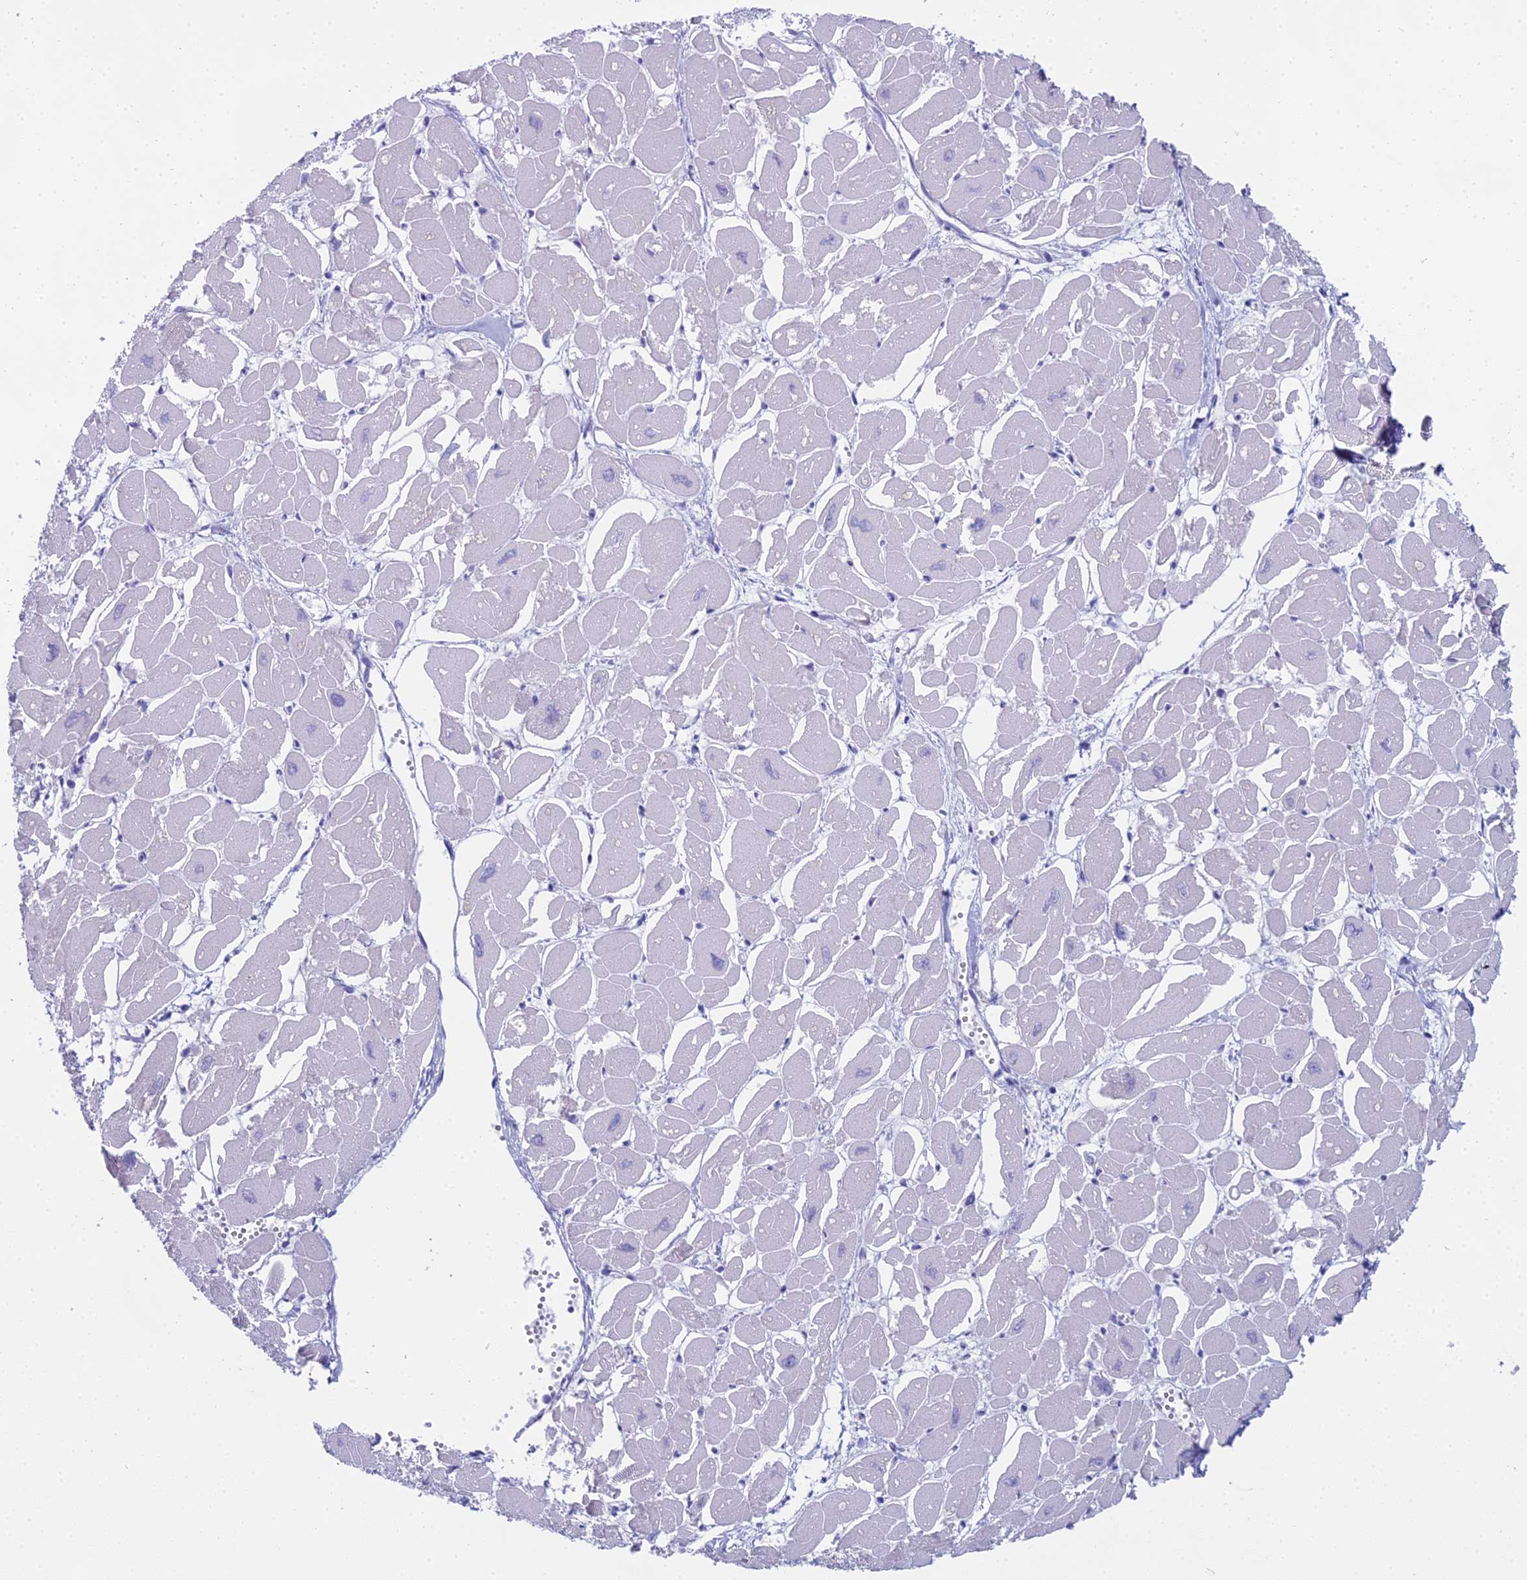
{"staining": {"intensity": "negative", "quantity": "none", "location": "none"}, "tissue": "heart muscle", "cell_type": "Cardiomyocytes", "image_type": "normal", "snomed": [{"axis": "morphology", "description": "Normal tissue, NOS"}, {"axis": "topography", "description": "Heart"}], "caption": "Unremarkable heart muscle was stained to show a protein in brown. There is no significant positivity in cardiomyocytes. (DAB (3,3'-diaminobenzidine) immunohistochemistry (IHC), high magnification).", "gene": "UNC80", "patient": {"sex": "male", "age": 54}}